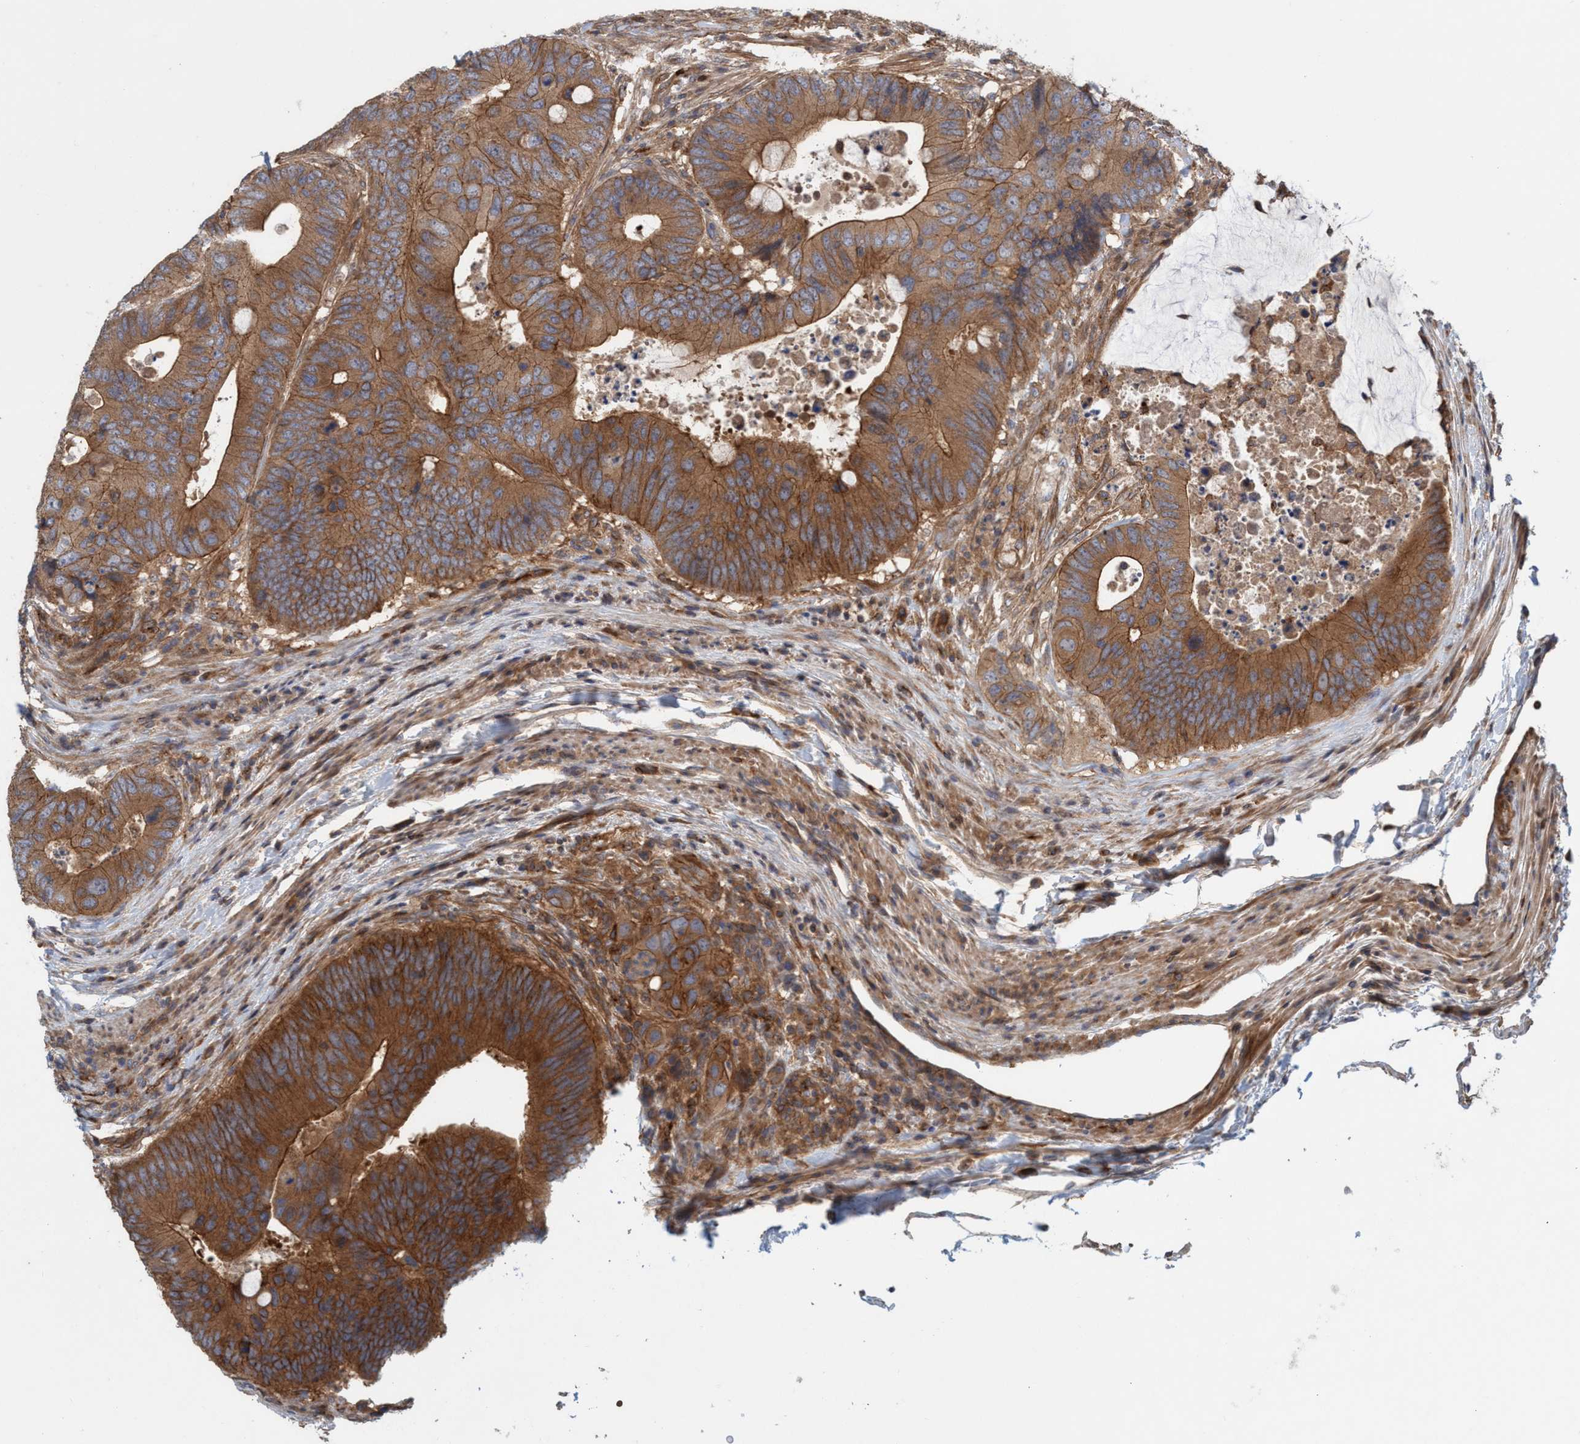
{"staining": {"intensity": "strong", "quantity": ">75%", "location": "cytoplasmic/membranous"}, "tissue": "colorectal cancer", "cell_type": "Tumor cells", "image_type": "cancer", "snomed": [{"axis": "morphology", "description": "Adenocarcinoma, NOS"}, {"axis": "topography", "description": "Colon"}], "caption": "Colorectal cancer tissue exhibits strong cytoplasmic/membranous expression in about >75% of tumor cells, visualized by immunohistochemistry. (DAB (3,3'-diaminobenzidine) = brown stain, brightfield microscopy at high magnification).", "gene": "SPECC1", "patient": {"sex": "male", "age": 71}}